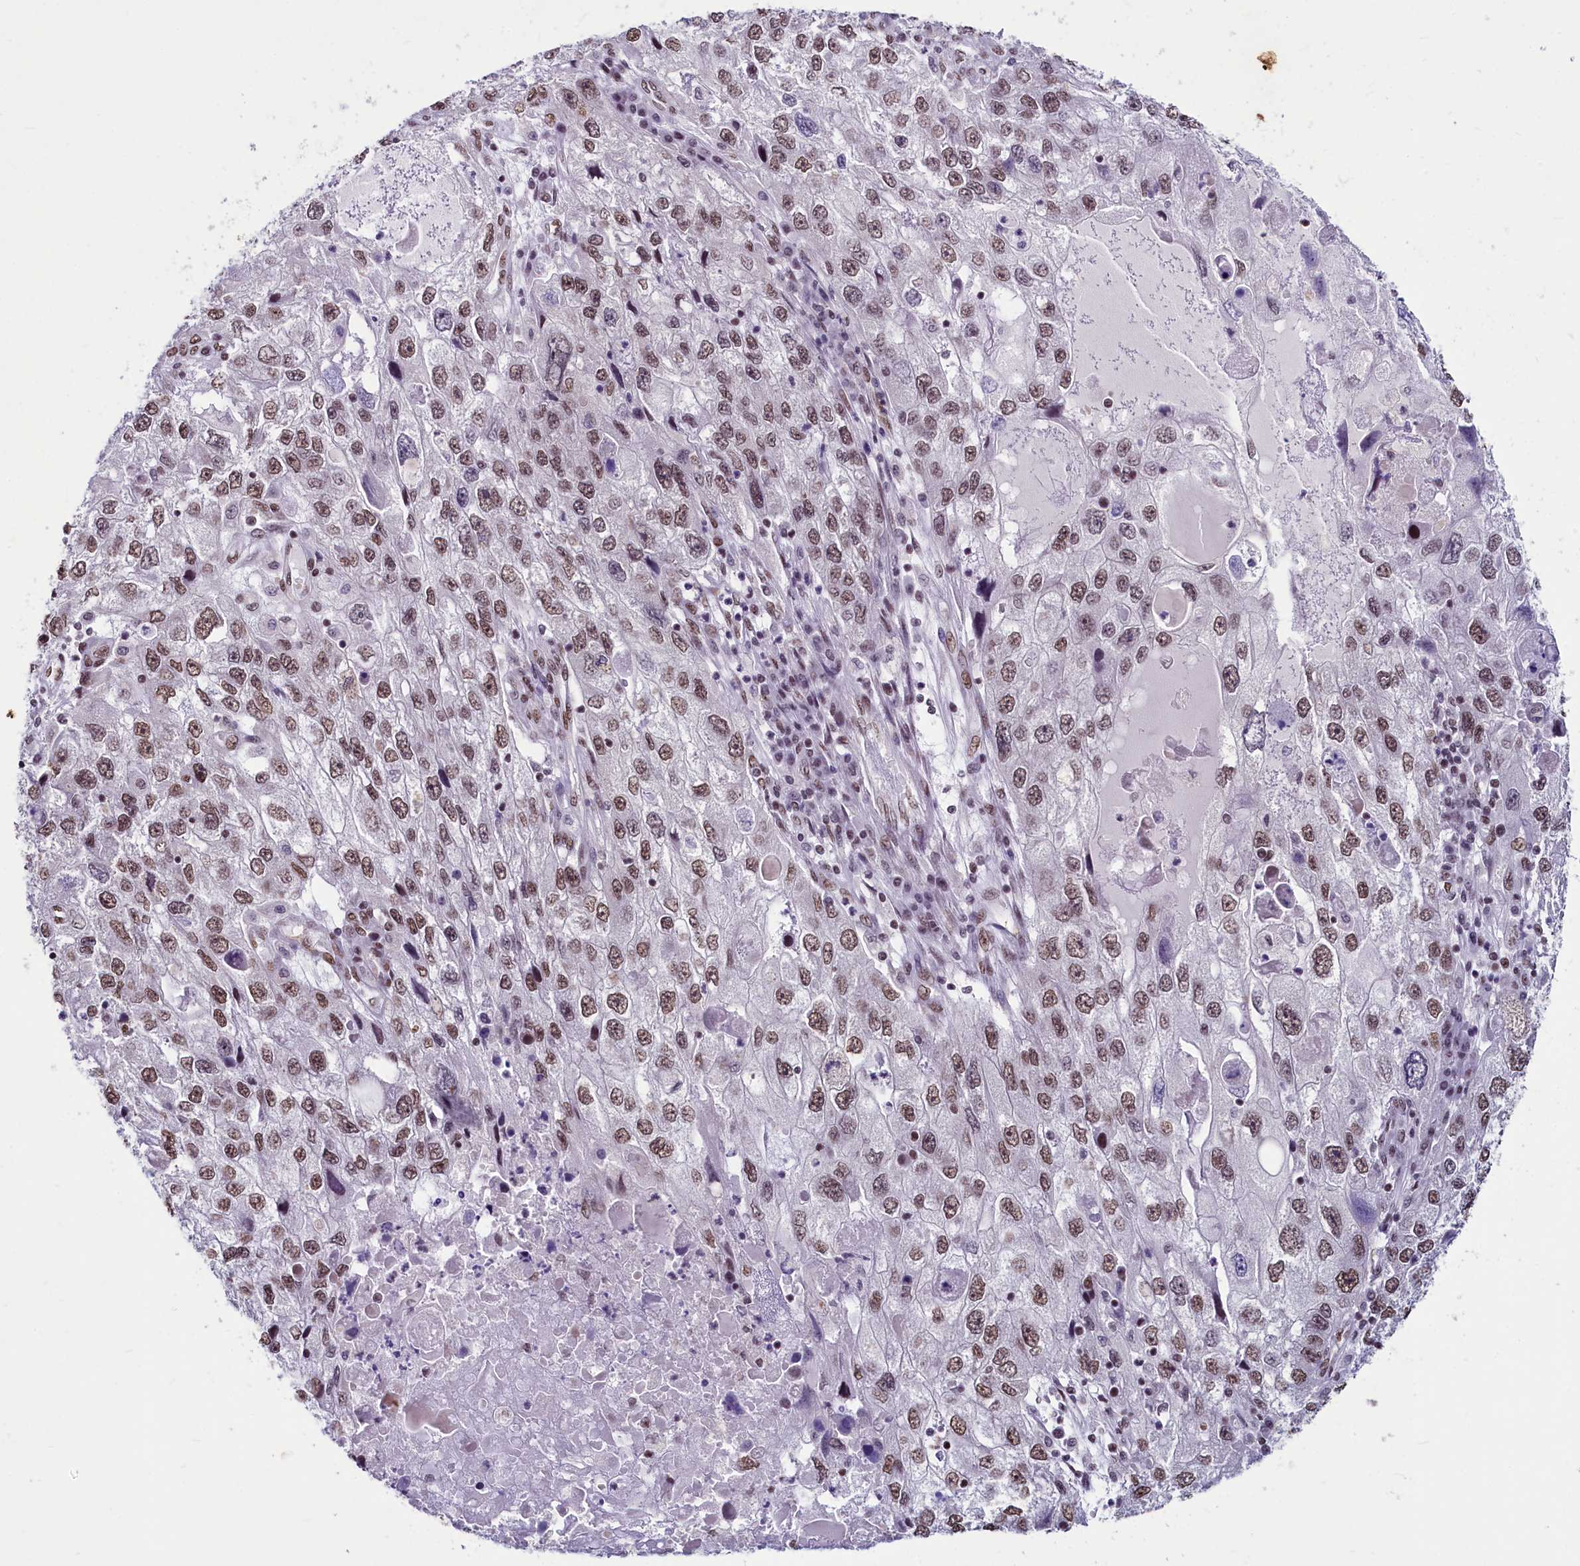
{"staining": {"intensity": "moderate", "quantity": ">75%", "location": "nuclear"}, "tissue": "endometrial cancer", "cell_type": "Tumor cells", "image_type": "cancer", "snomed": [{"axis": "morphology", "description": "Adenocarcinoma, NOS"}, {"axis": "topography", "description": "Endometrium"}], "caption": "Endometrial cancer (adenocarcinoma) was stained to show a protein in brown. There is medium levels of moderate nuclear staining in approximately >75% of tumor cells.", "gene": "PARPBP", "patient": {"sex": "female", "age": 49}}